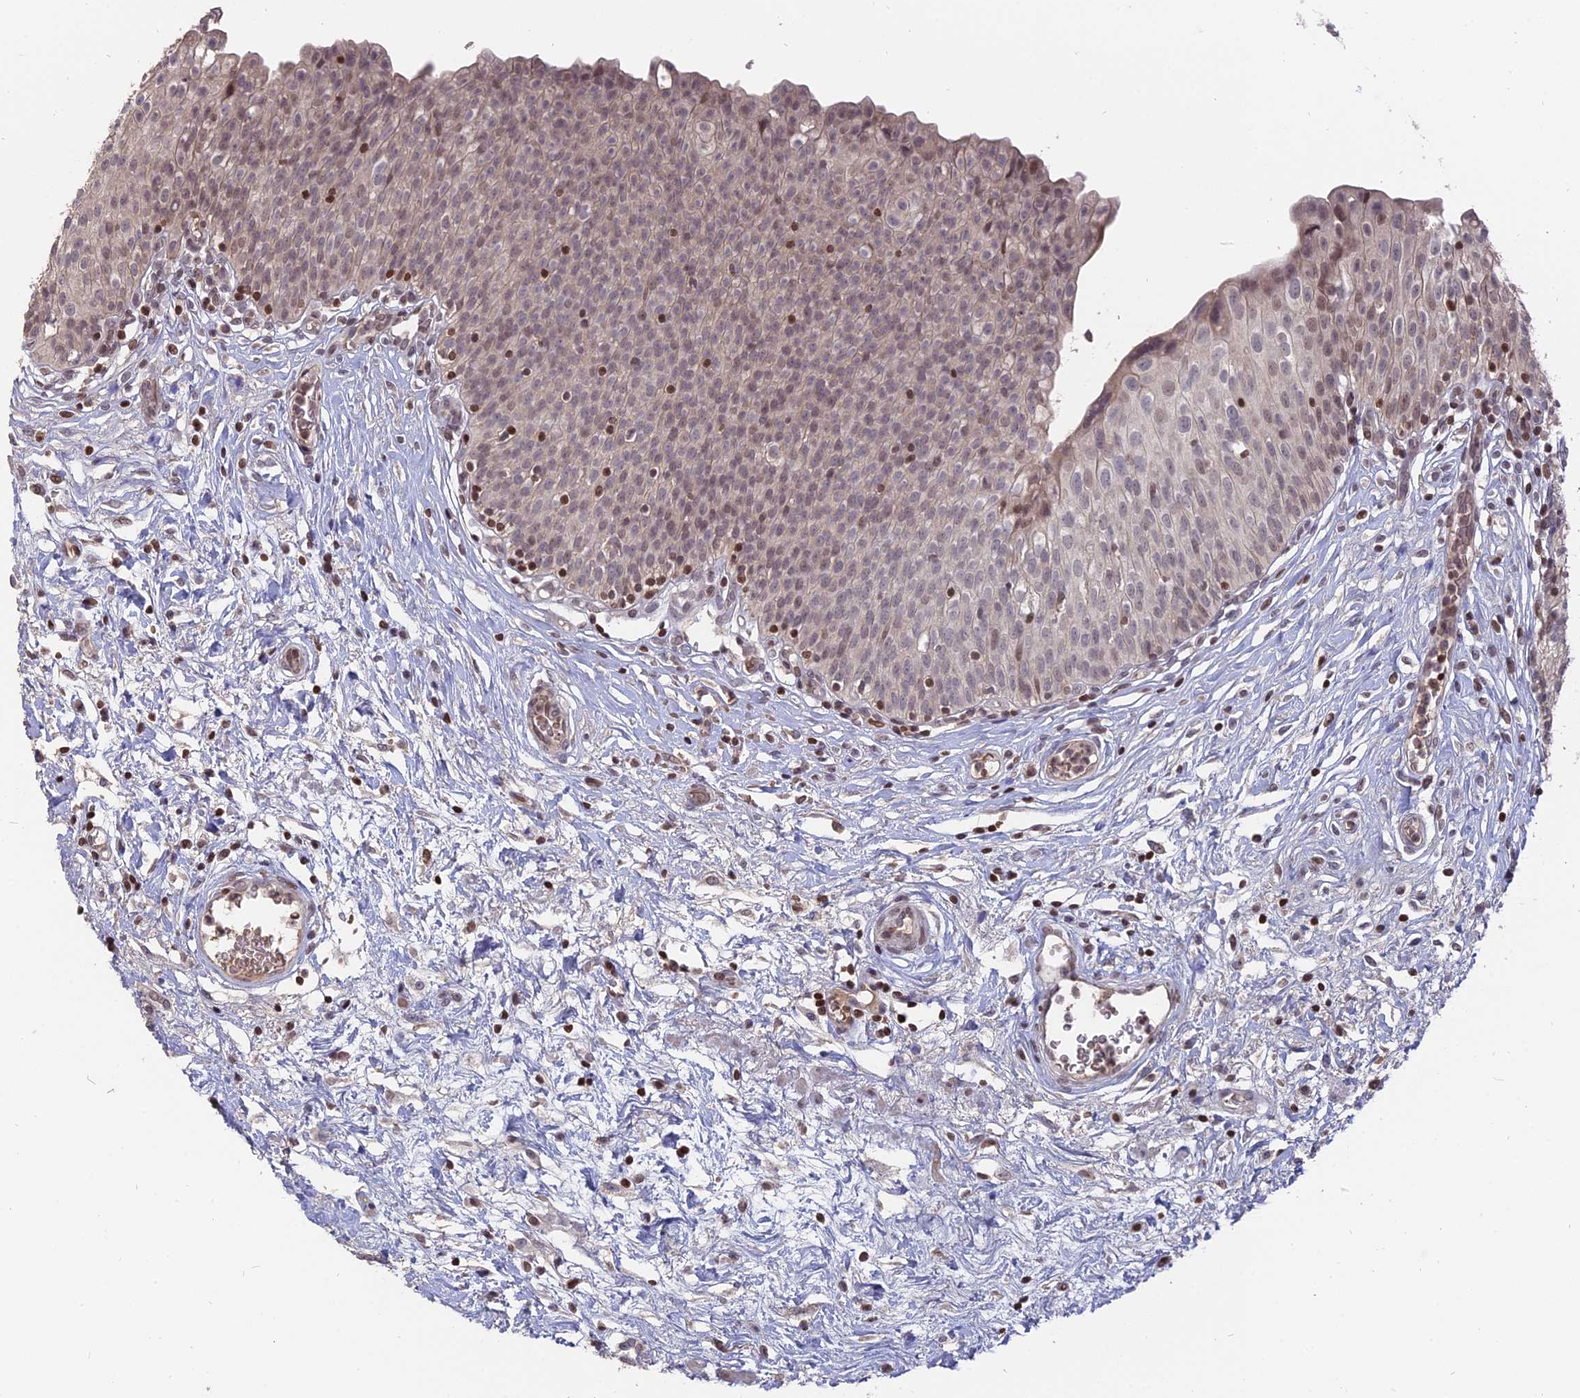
{"staining": {"intensity": "weak", "quantity": "25%-75%", "location": "nuclear"}, "tissue": "urinary bladder", "cell_type": "Urothelial cells", "image_type": "normal", "snomed": [{"axis": "morphology", "description": "Normal tissue, NOS"}, {"axis": "topography", "description": "Urinary bladder"}], "caption": "Immunohistochemistry image of benign urinary bladder: human urinary bladder stained using immunohistochemistry (IHC) displays low levels of weak protein expression localized specifically in the nuclear of urothelial cells, appearing as a nuclear brown color.", "gene": "NR1H3", "patient": {"sex": "male", "age": 55}}